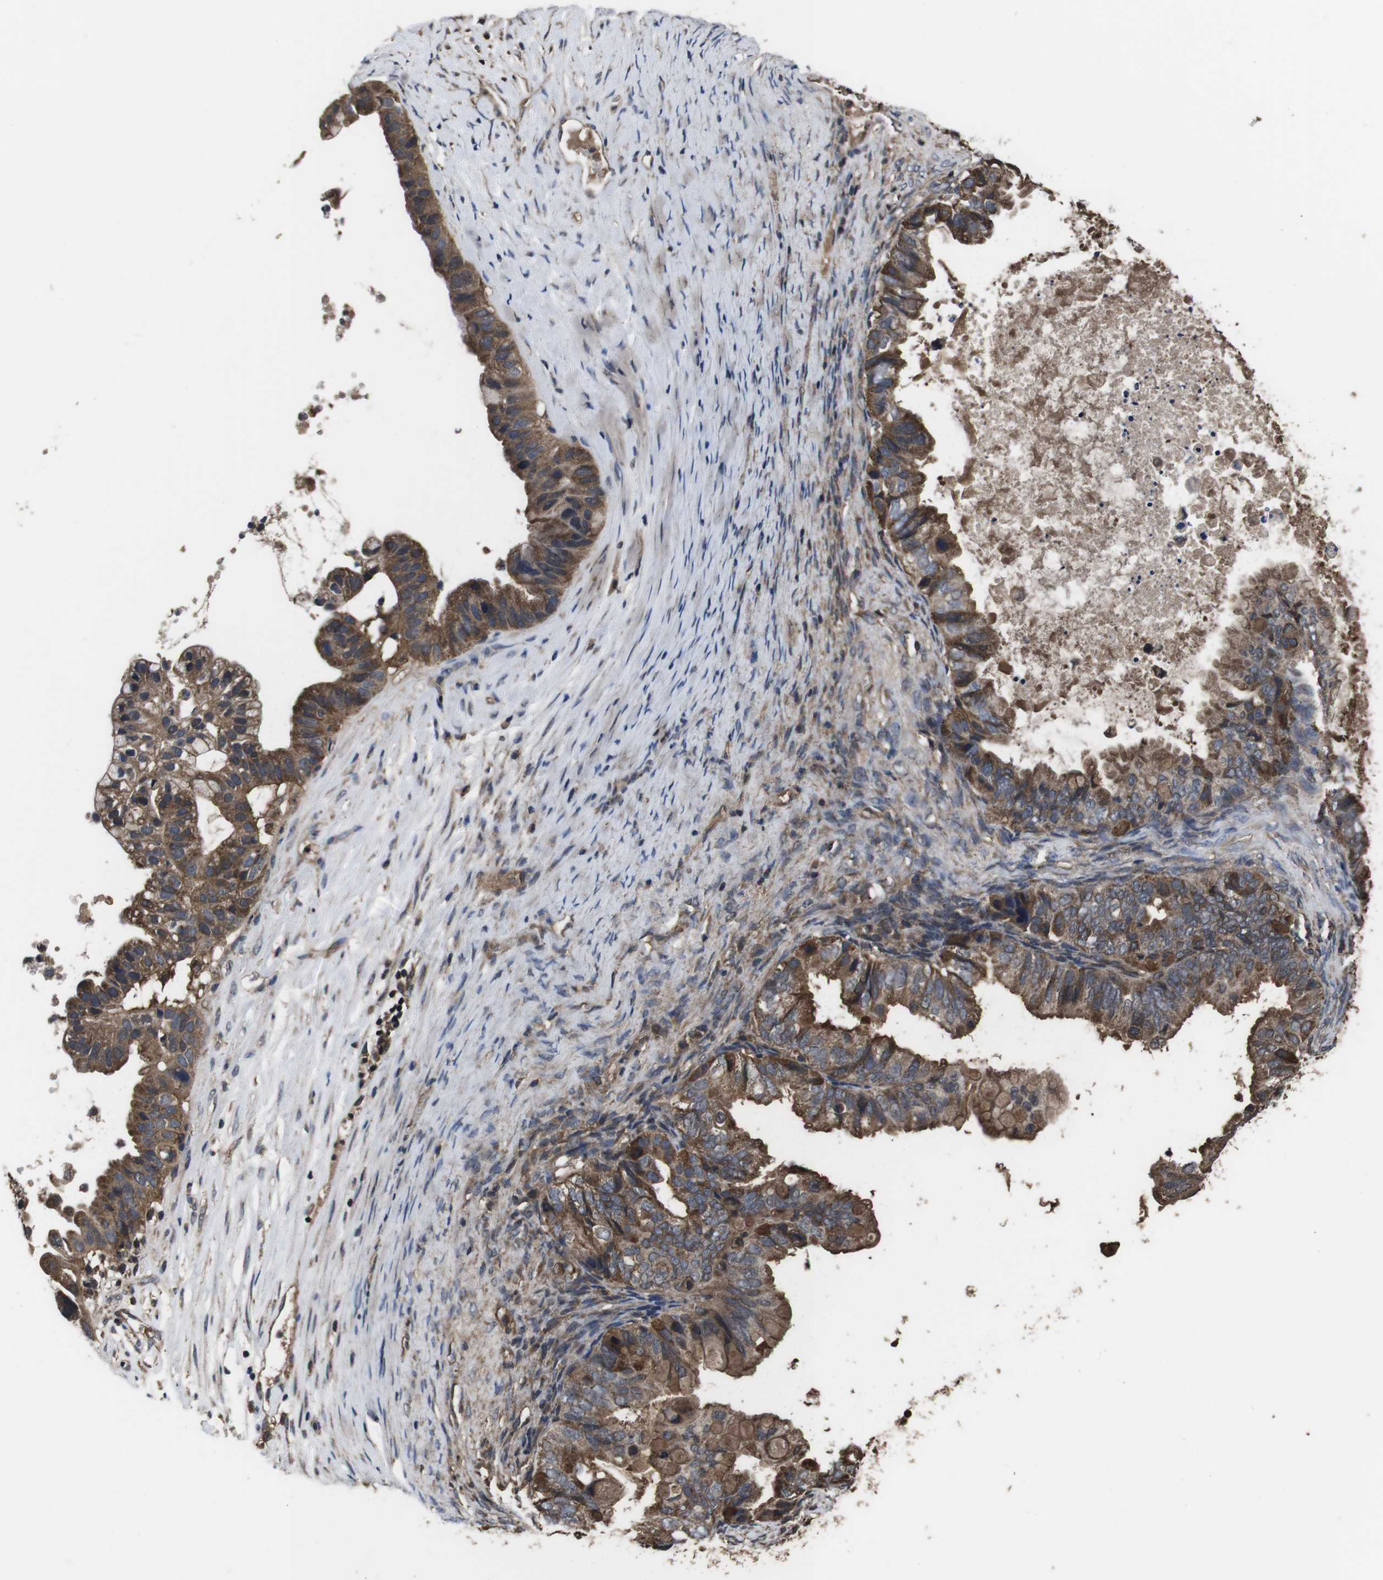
{"staining": {"intensity": "moderate", "quantity": ">75%", "location": "cytoplasmic/membranous"}, "tissue": "ovarian cancer", "cell_type": "Tumor cells", "image_type": "cancer", "snomed": [{"axis": "morphology", "description": "Cystadenocarcinoma, mucinous, NOS"}, {"axis": "topography", "description": "Ovary"}], "caption": "Tumor cells exhibit medium levels of moderate cytoplasmic/membranous expression in approximately >75% of cells in human mucinous cystadenocarcinoma (ovarian). (DAB (3,3'-diaminobenzidine) = brown stain, brightfield microscopy at high magnification).", "gene": "CXCL11", "patient": {"sex": "female", "age": 80}}